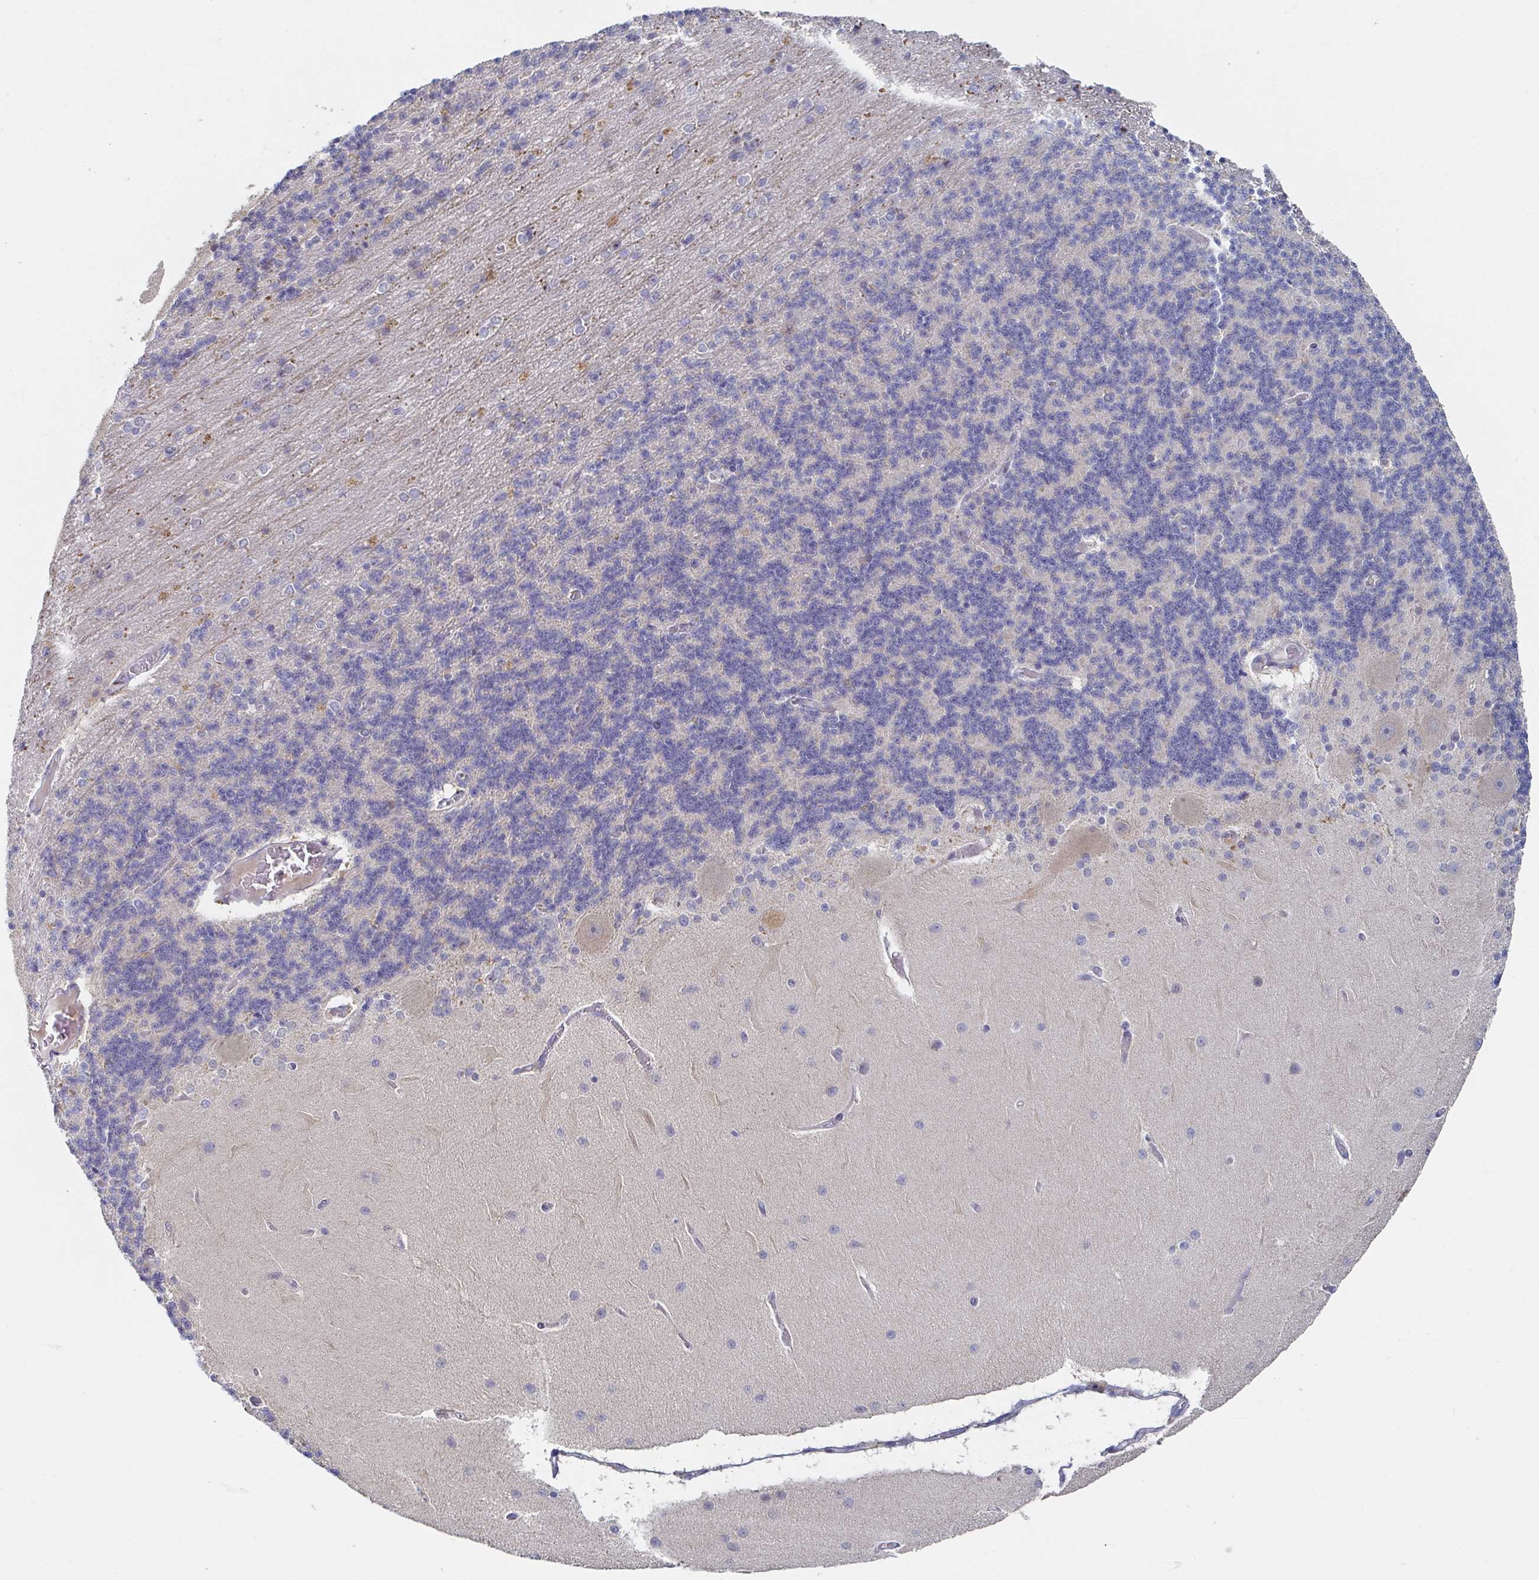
{"staining": {"intensity": "negative", "quantity": "none", "location": "none"}, "tissue": "cerebellum", "cell_type": "Cells in granular layer", "image_type": "normal", "snomed": [{"axis": "morphology", "description": "Normal tissue, NOS"}, {"axis": "topography", "description": "Cerebellum"}], "caption": "Protein analysis of unremarkable cerebellum reveals no significant positivity in cells in granular layer. The staining is performed using DAB (3,3'-diaminobenzidine) brown chromogen with nuclei counter-stained in using hematoxylin.", "gene": "ZNF100", "patient": {"sex": "female", "age": 54}}